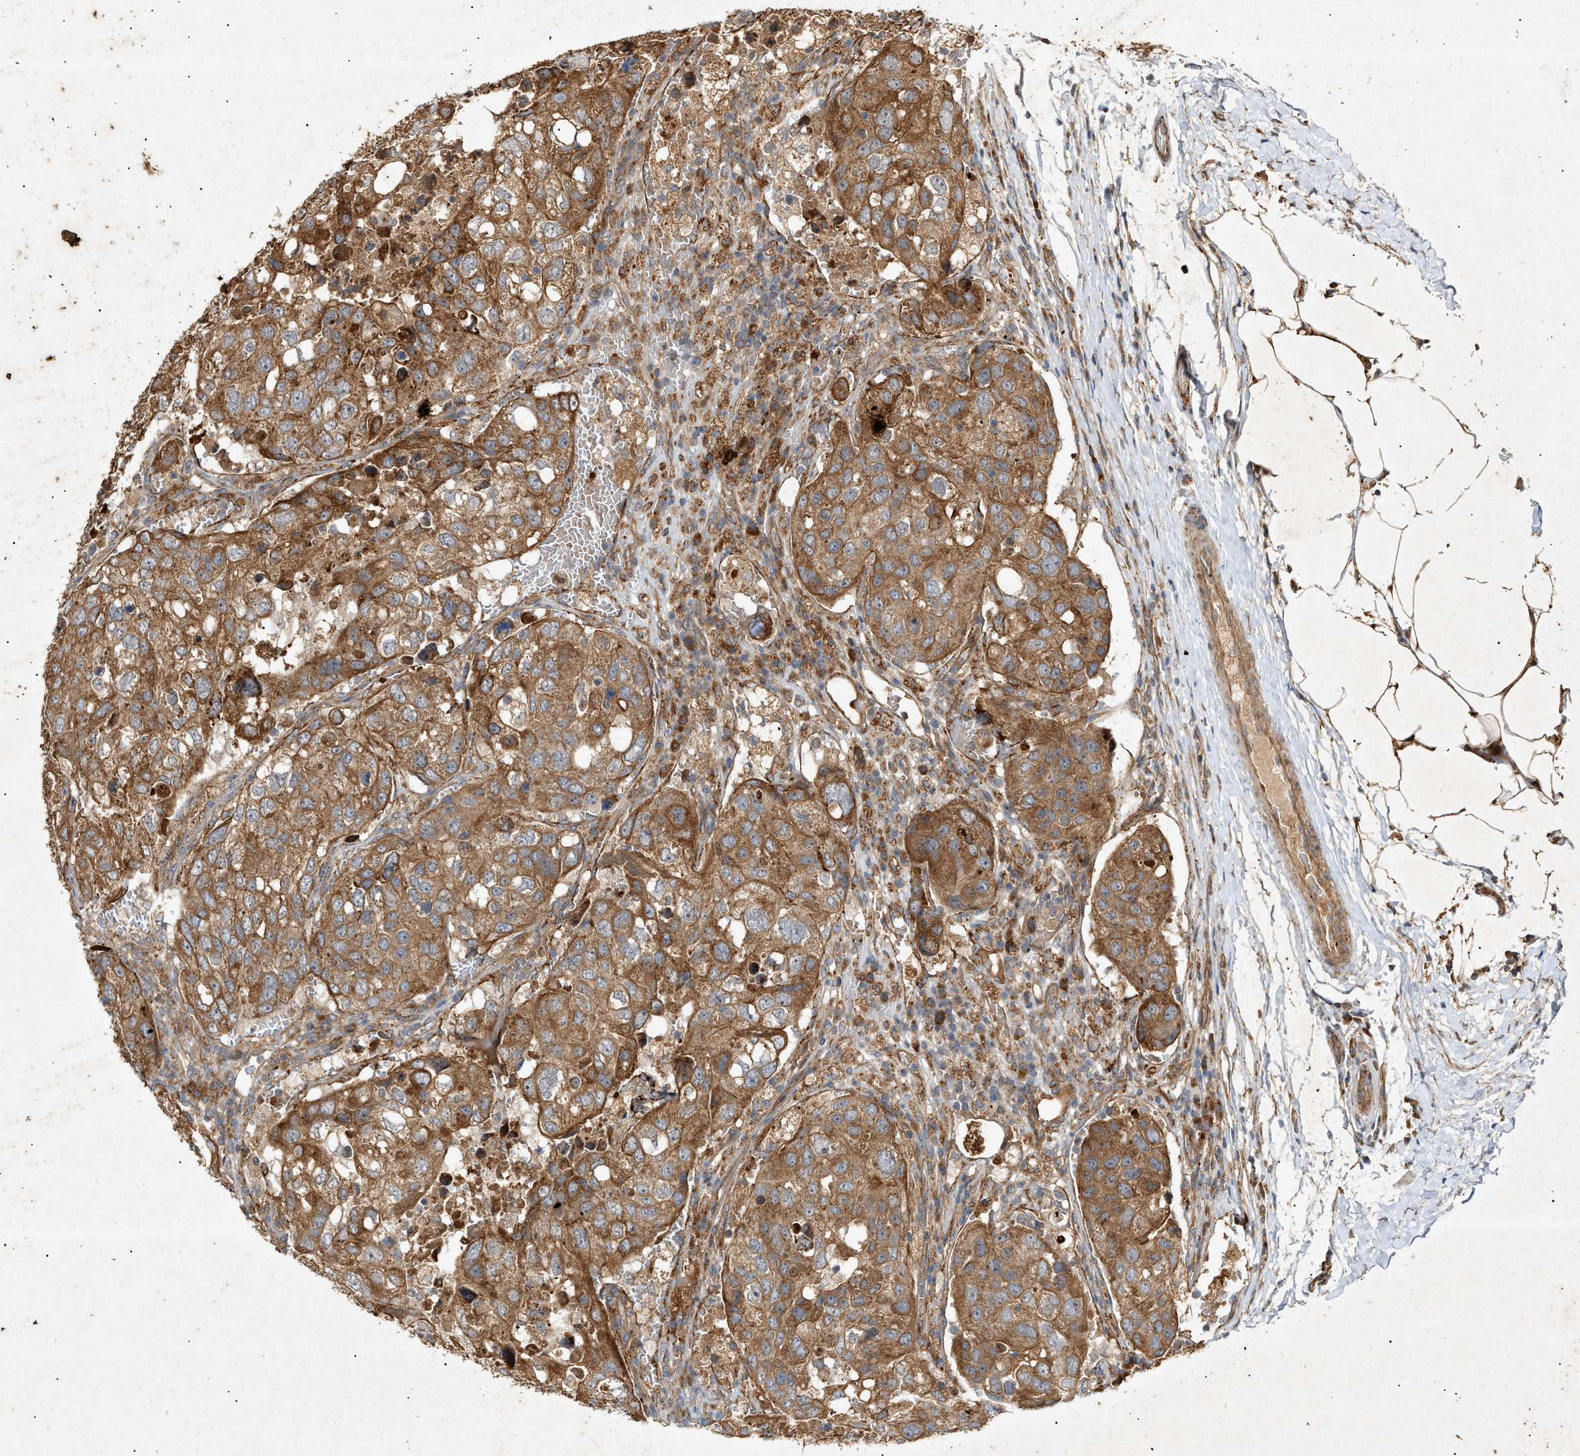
{"staining": {"intensity": "strong", "quantity": ">75%", "location": "cytoplasmic/membranous"}, "tissue": "urothelial cancer", "cell_type": "Tumor cells", "image_type": "cancer", "snomed": [{"axis": "morphology", "description": "Urothelial carcinoma, High grade"}, {"axis": "topography", "description": "Lymph node"}, {"axis": "topography", "description": "Urinary bladder"}], "caption": "A histopathology image of human urothelial cancer stained for a protein exhibits strong cytoplasmic/membranous brown staining in tumor cells.", "gene": "MTCH1", "patient": {"sex": "male", "age": 51}}